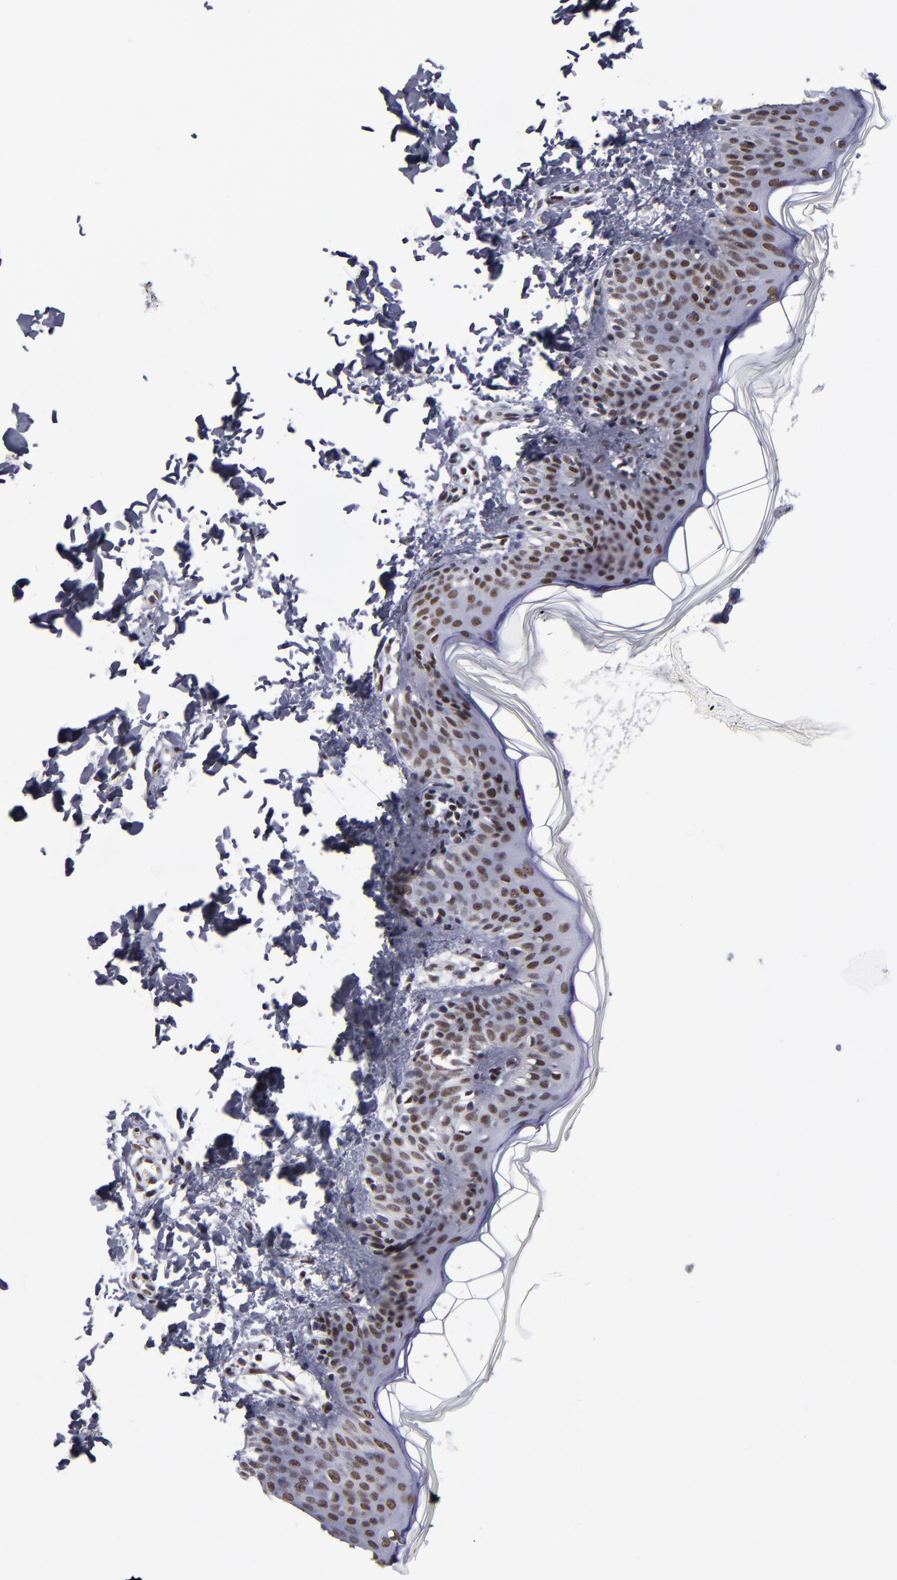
{"staining": {"intensity": "moderate", "quantity": ">75%", "location": "nuclear"}, "tissue": "skin", "cell_type": "Fibroblasts", "image_type": "normal", "snomed": [{"axis": "morphology", "description": "Normal tissue, NOS"}, {"axis": "topography", "description": "Skin"}], "caption": "Immunohistochemical staining of unremarkable skin exhibits >75% levels of moderate nuclear protein expression in approximately >75% of fibroblasts.", "gene": "TERF2", "patient": {"sex": "female", "age": 4}}